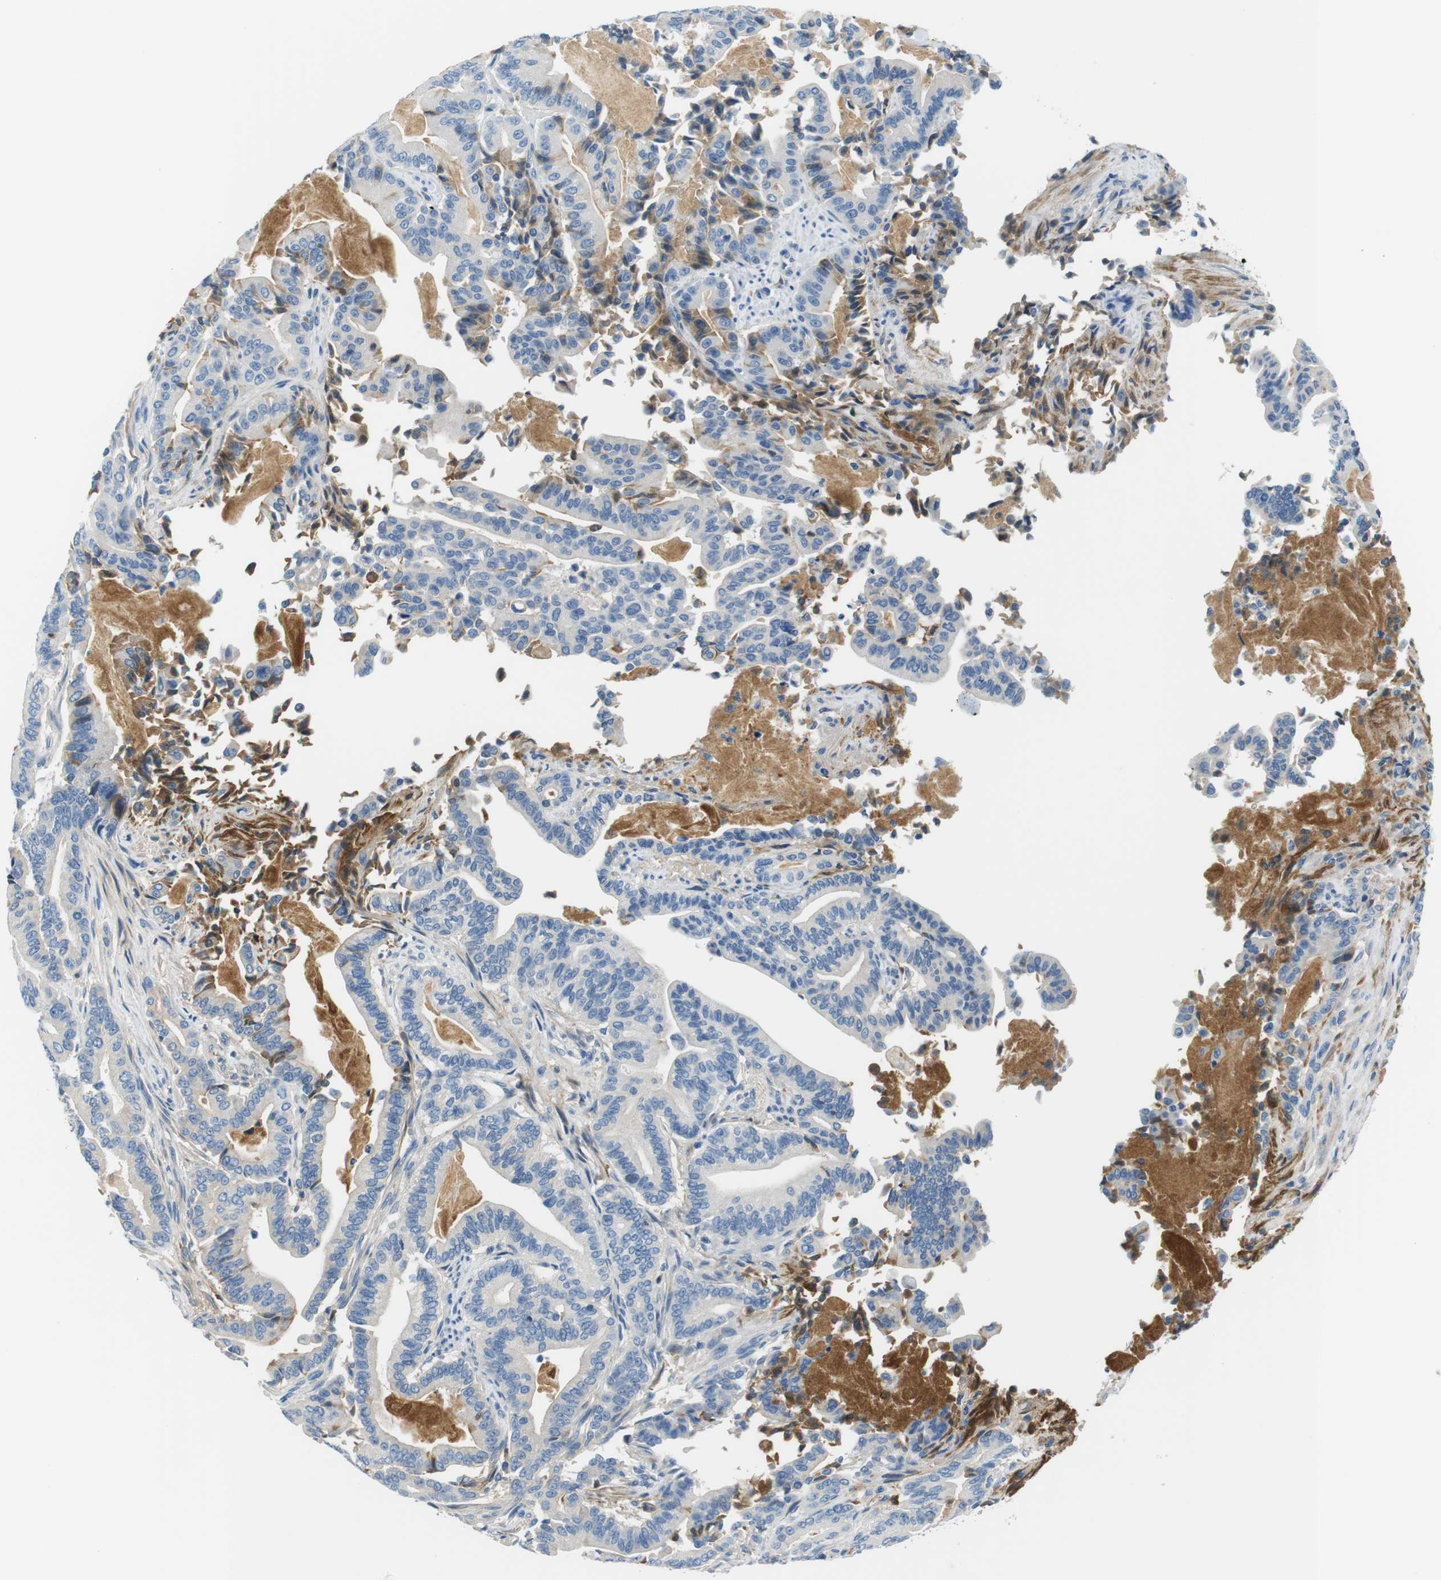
{"staining": {"intensity": "moderate", "quantity": "25%-75%", "location": "cytoplasmic/membranous"}, "tissue": "pancreatic cancer", "cell_type": "Tumor cells", "image_type": "cancer", "snomed": [{"axis": "morphology", "description": "Normal tissue, NOS"}, {"axis": "morphology", "description": "Adenocarcinoma, NOS"}, {"axis": "topography", "description": "Pancreas"}], "caption": "Adenocarcinoma (pancreatic) stained for a protein (brown) demonstrates moderate cytoplasmic/membranous positive expression in about 25%-75% of tumor cells.", "gene": "IGHD", "patient": {"sex": "male", "age": 63}}